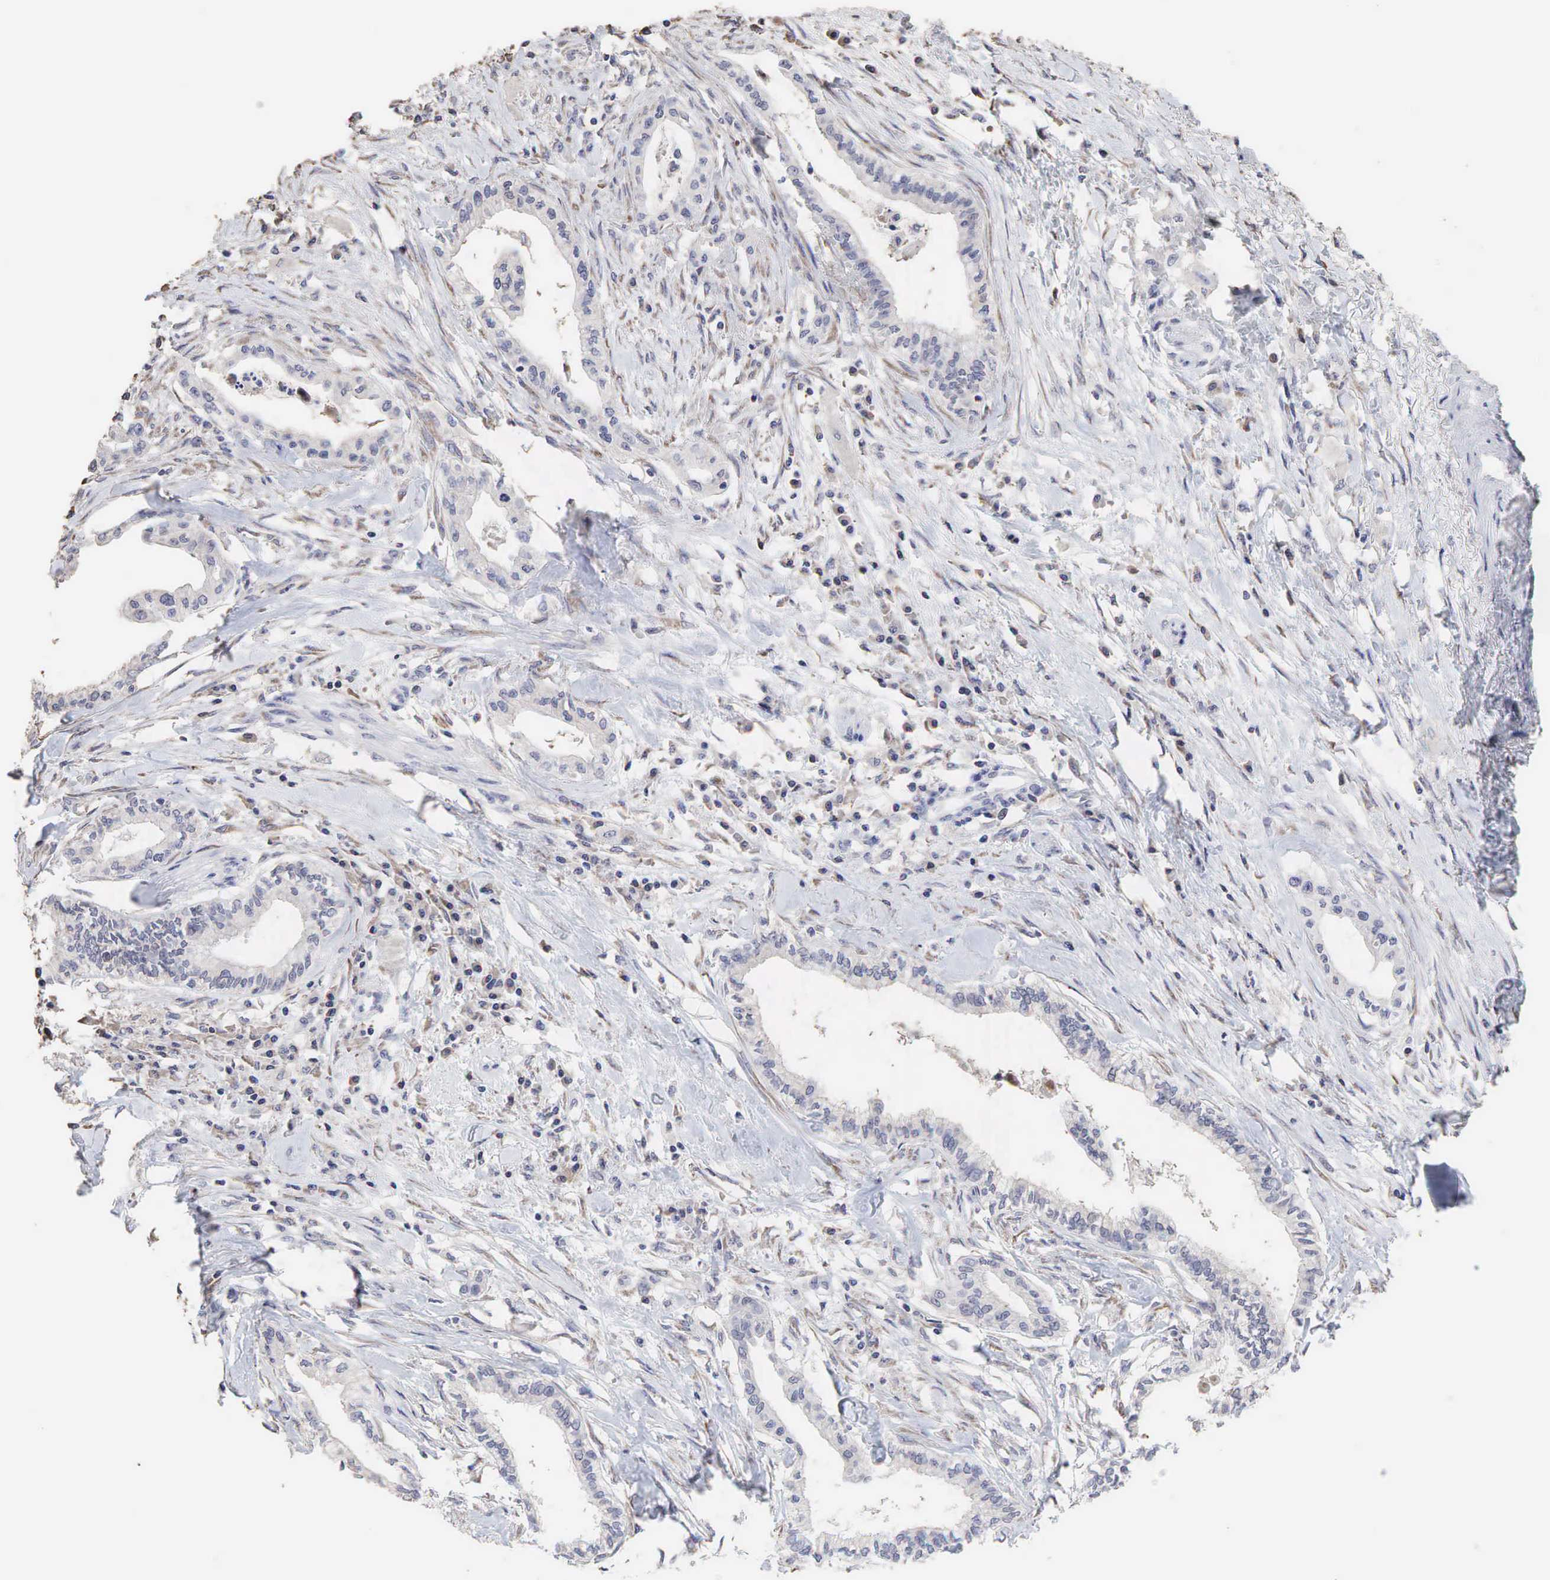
{"staining": {"intensity": "negative", "quantity": "none", "location": "none"}, "tissue": "pancreatic cancer", "cell_type": "Tumor cells", "image_type": "cancer", "snomed": [{"axis": "morphology", "description": "Adenocarcinoma, NOS"}, {"axis": "topography", "description": "Pancreas"}], "caption": "Pancreatic cancer (adenocarcinoma) was stained to show a protein in brown. There is no significant positivity in tumor cells.", "gene": "DKC1", "patient": {"sex": "female", "age": 64}}